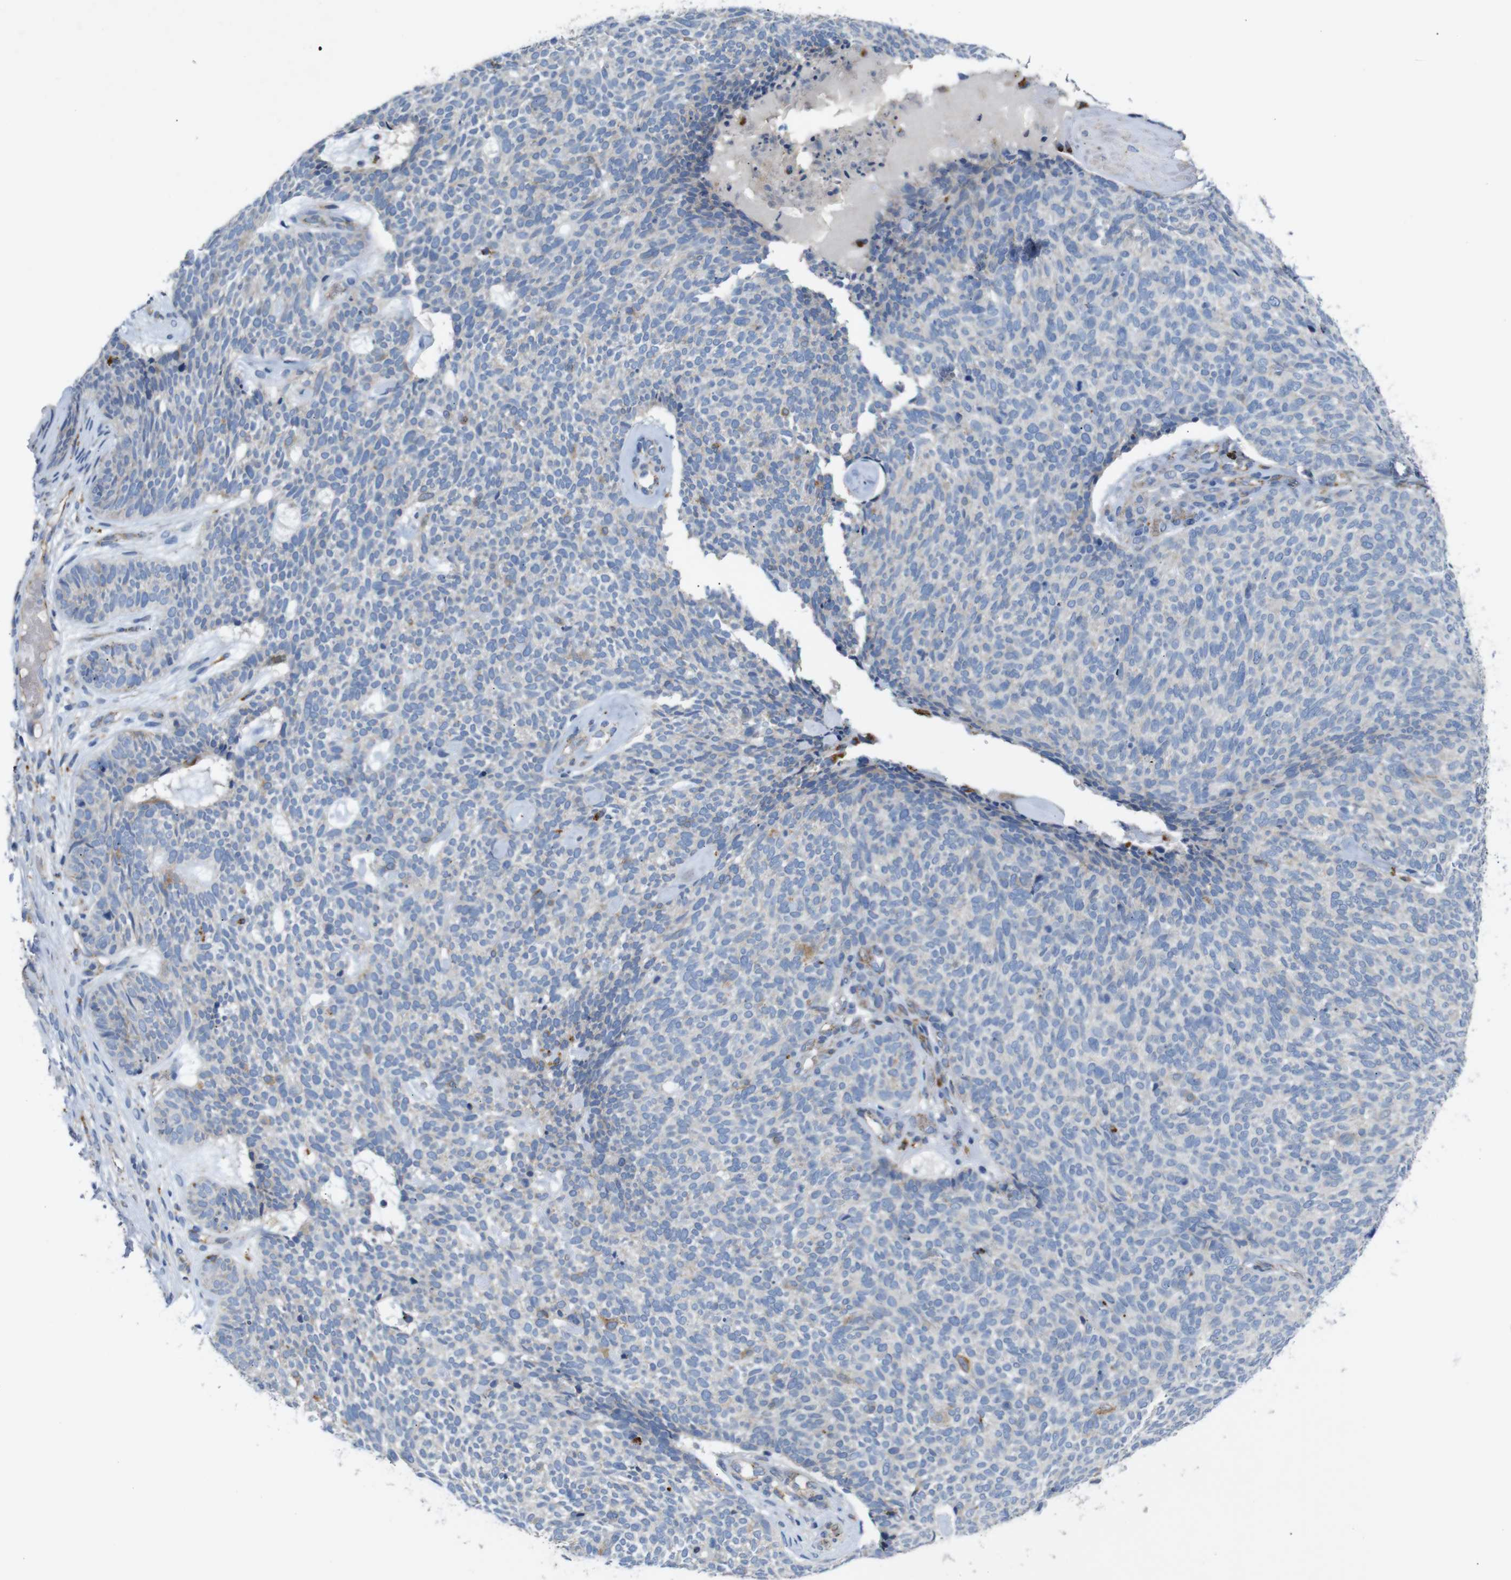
{"staining": {"intensity": "weak", "quantity": "<25%", "location": "cytoplasmic/membranous"}, "tissue": "skin cancer", "cell_type": "Tumor cells", "image_type": "cancer", "snomed": [{"axis": "morphology", "description": "Basal cell carcinoma"}, {"axis": "topography", "description": "Skin"}], "caption": "IHC micrograph of neoplastic tissue: skin cancer (basal cell carcinoma) stained with DAB reveals no significant protein expression in tumor cells.", "gene": "NHLRC3", "patient": {"sex": "female", "age": 84}}